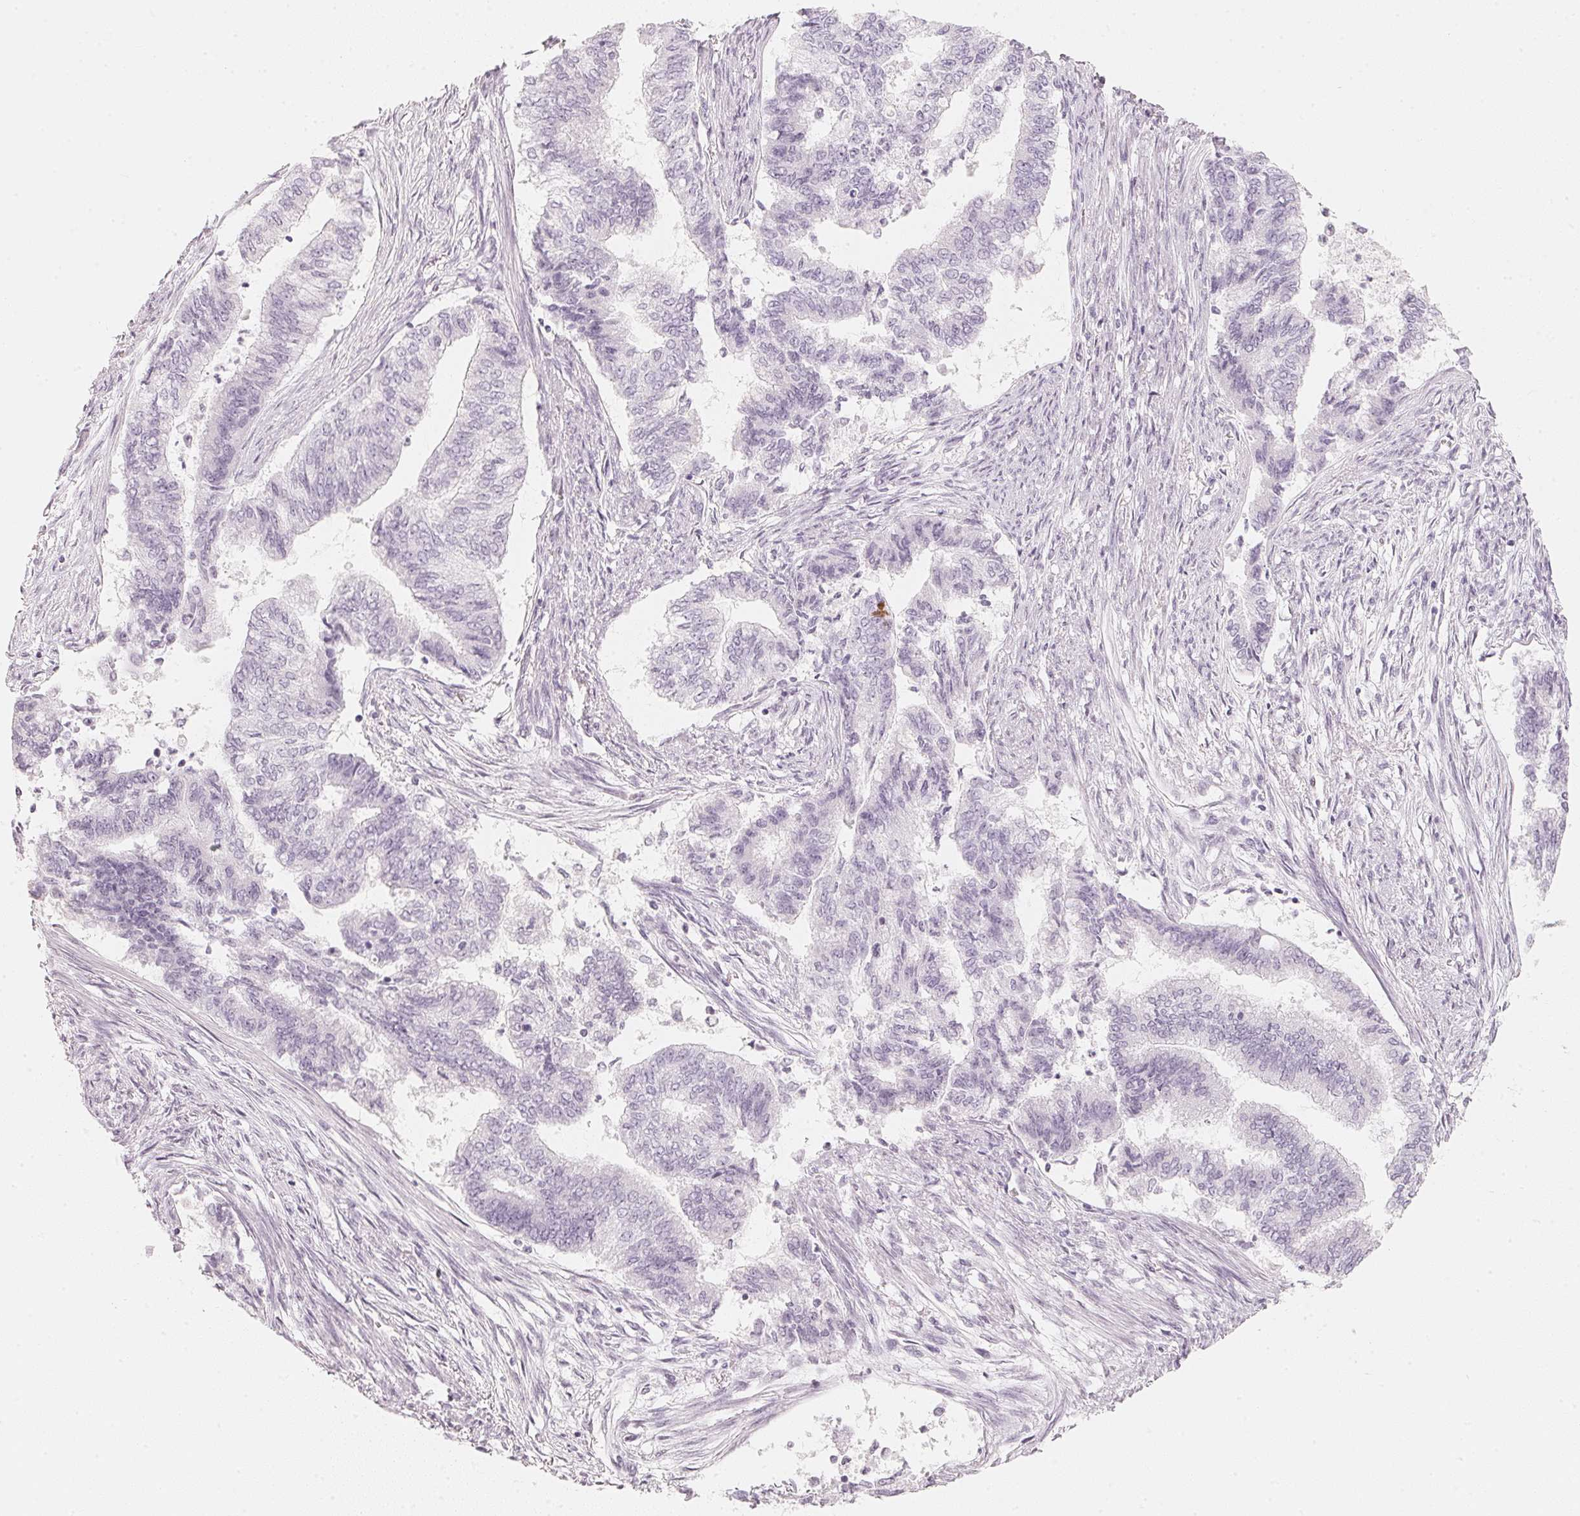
{"staining": {"intensity": "negative", "quantity": "none", "location": "none"}, "tissue": "endometrial cancer", "cell_type": "Tumor cells", "image_type": "cancer", "snomed": [{"axis": "morphology", "description": "Adenocarcinoma, NOS"}, {"axis": "topography", "description": "Endometrium"}], "caption": "IHC image of neoplastic tissue: endometrial adenocarcinoma stained with DAB reveals no significant protein expression in tumor cells. (DAB immunohistochemistry visualized using brightfield microscopy, high magnification).", "gene": "SLC22A8", "patient": {"sex": "female", "age": 65}}